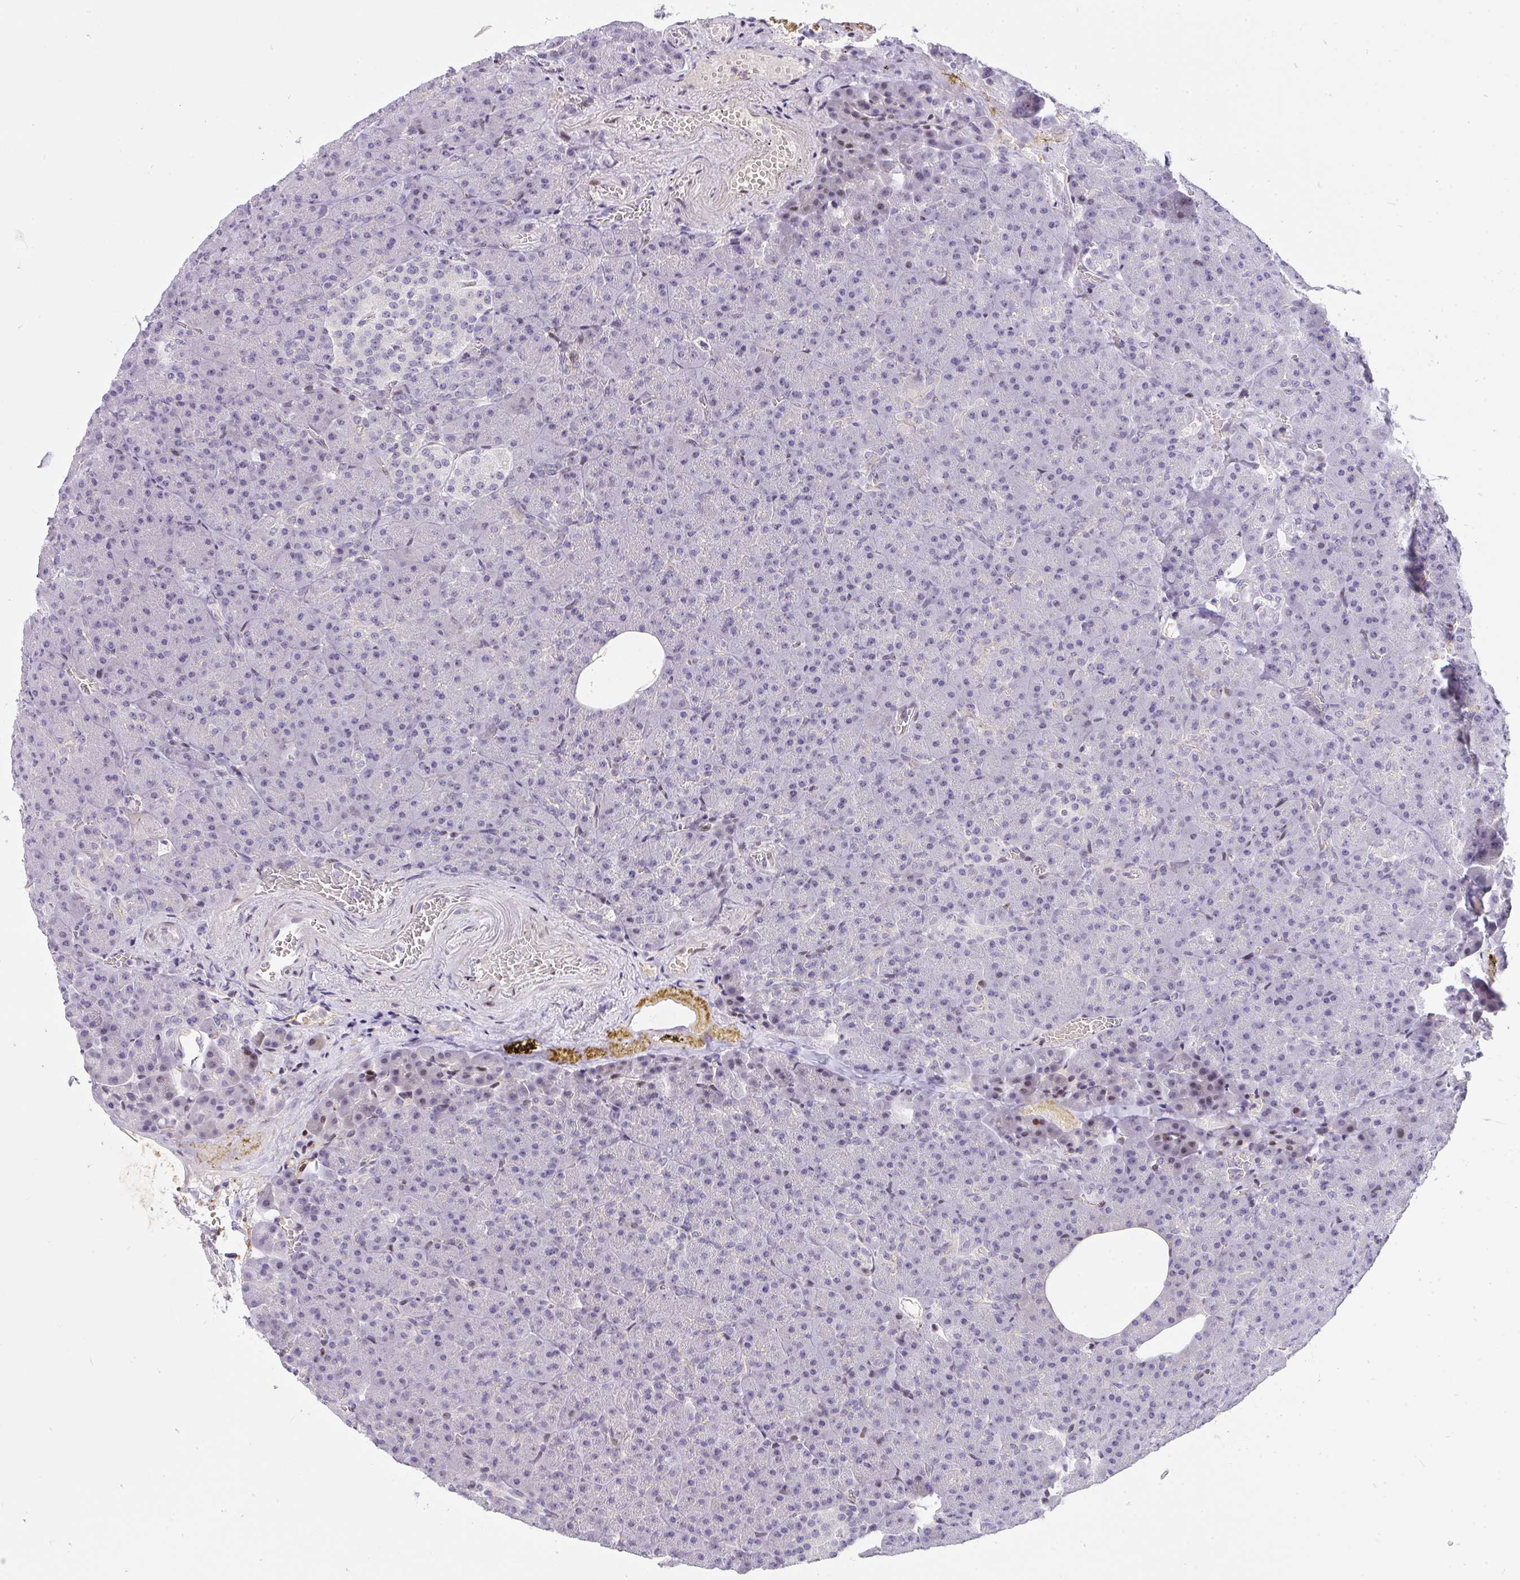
{"staining": {"intensity": "negative", "quantity": "none", "location": "none"}, "tissue": "pancreas", "cell_type": "Exocrine glandular cells", "image_type": "normal", "snomed": [{"axis": "morphology", "description": "Normal tissue, NOS"}, {"axis": "topography", "description": "Pancreas"}], "caption": "Immunohistochemistry micrograph of benign human pancreas stained for a protein (brown), which exhibits no staining in exocrine glandular cells.", "gene": "PLPPR3", "patient": {"sex": "female", "age": 74}}